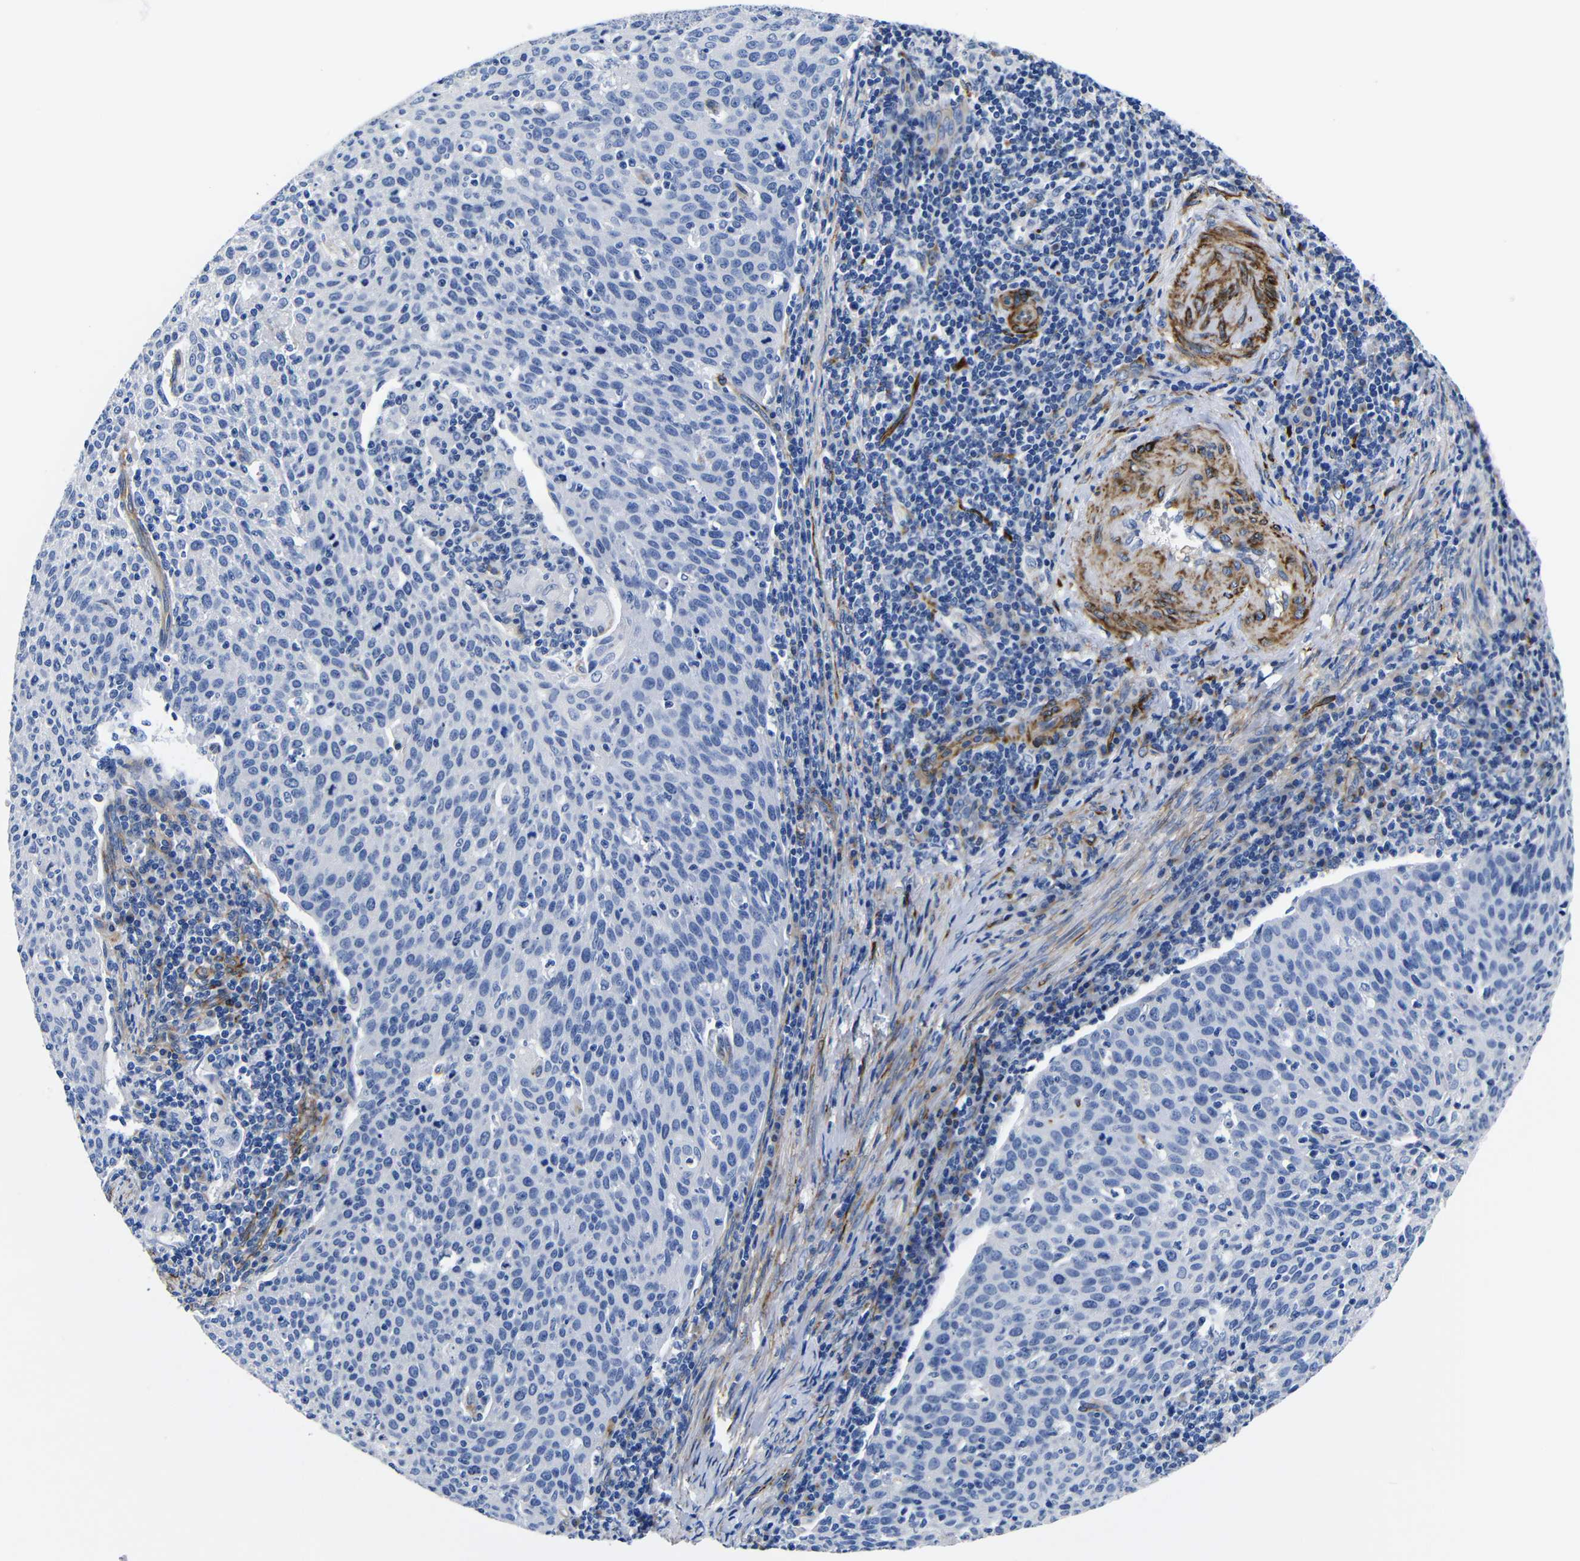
{"staining": {"intensity": "negative", "quantity": "none", "location": "none"}, "tissue": "cervical cancer", "cell_type": "Tumor cells", "image_type": "cancer", "snomed": [{"axis": "morphology", "description": "Squamous cell carcinoma, NOS"}, {"axis": "topography", "description": "Cervix"}], "caption": "Tumor cells show no significant protein expression in cervical cancer (squamous cell carcinoma).", "gene": "LRIG1", "patient": {"sex": "female", "age": 38}}